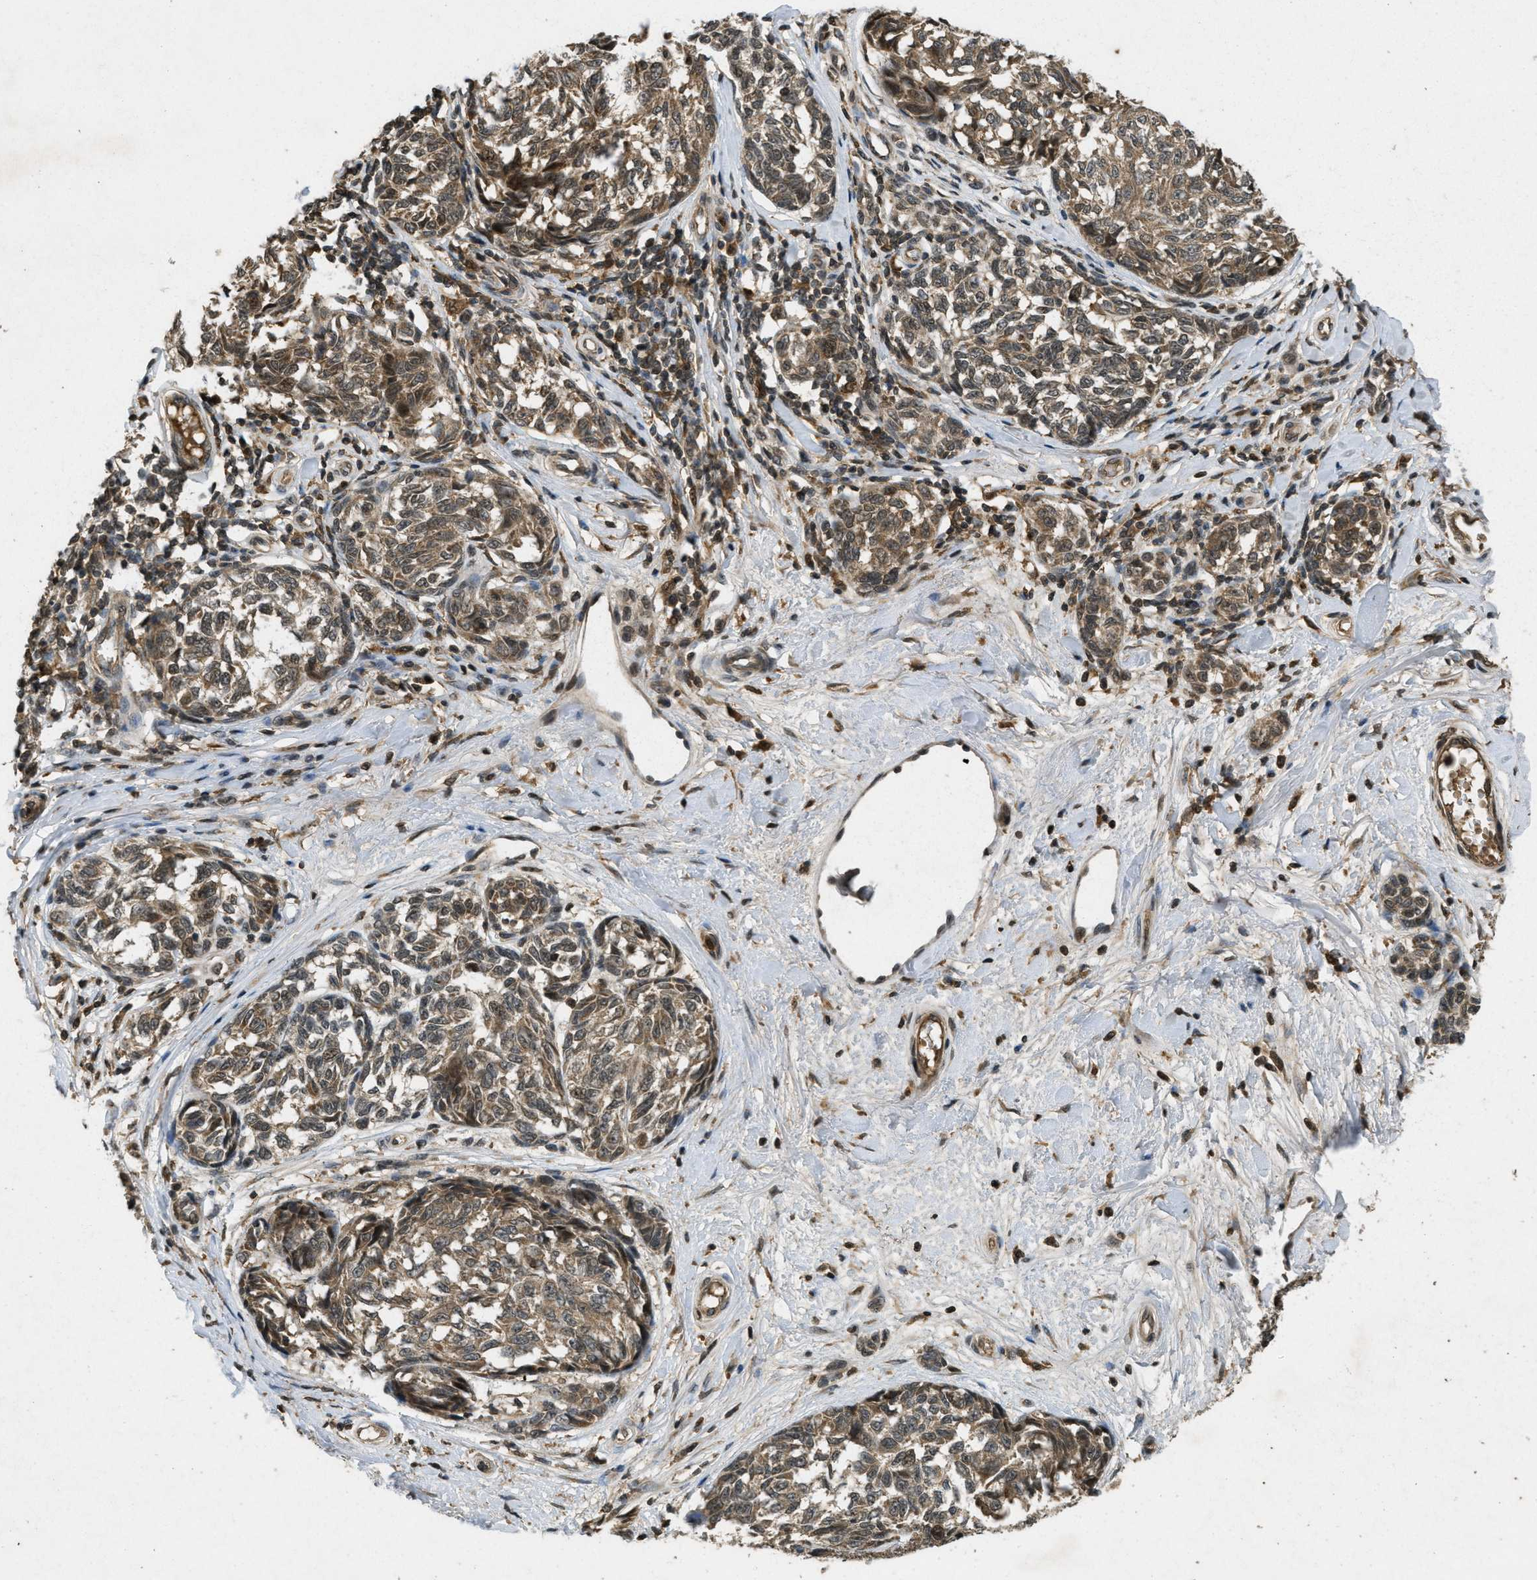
{"staining": {"intensity": "moderate", "quantity": ">75%", "location": "cytoplasmic/membranous"}, "tissue": "melanoma", "cell_type": "Tumor cells", "image_type": "cancer", "snomed": [{"axis": "morphology", "description": "Malignant melanoma, NOS"}, {"axis": "topography", "description": "Skin"}], "caption": "A medium amount of moderate cytoplasmic/membranous staining is present in about >75% of tumor cells in malignant melanoma tissue.", "gene": "ATG7", "patient": {"sex": "female", "age": 64}}